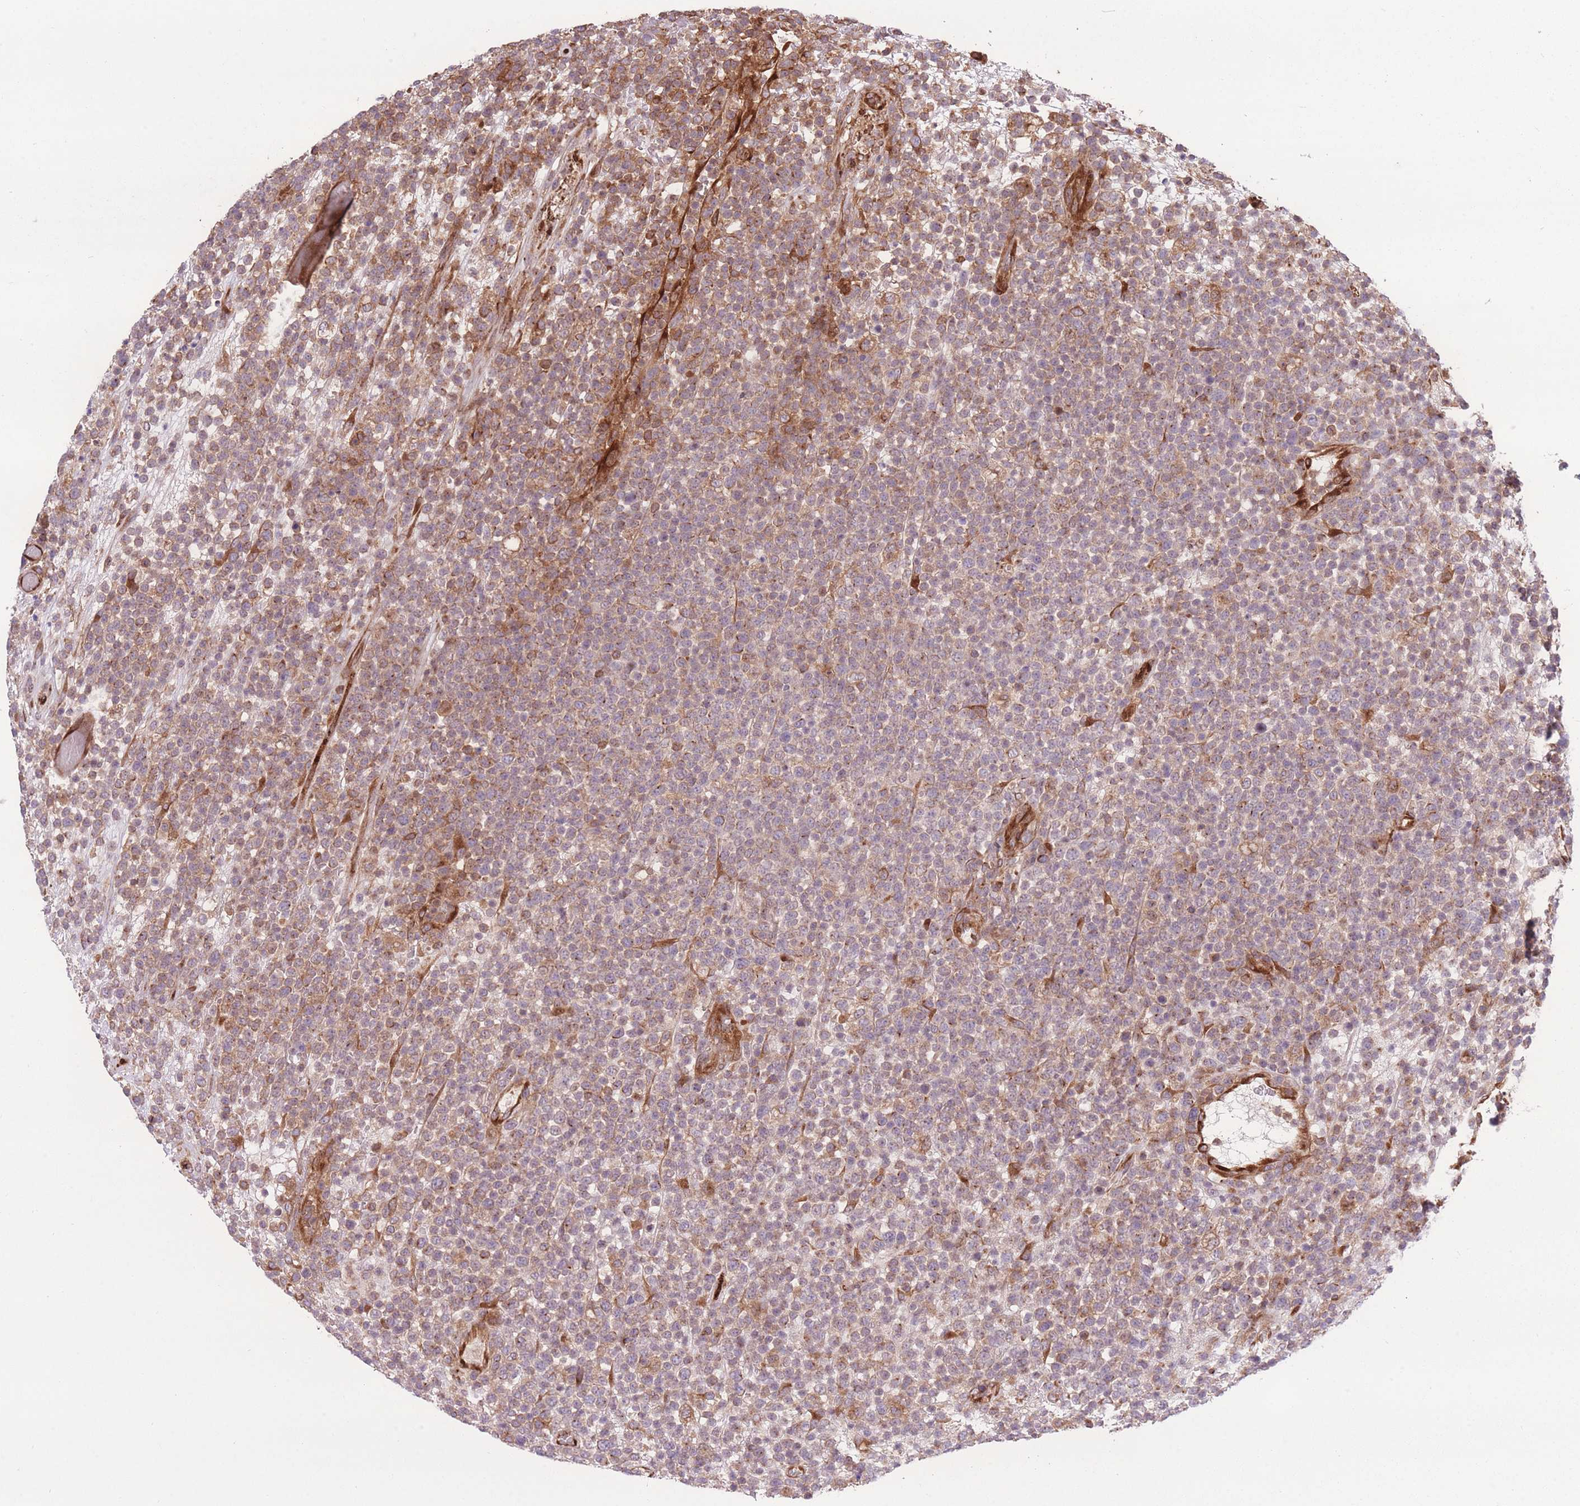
{"staining": {"intensity": "weak", "quantity": "25%-75%", "location": "cytoplasmic/membranous"}, "tissue": "lymphoma", "cell_type": "Tumor cells", "image_type": "cancer", "snomed": [{"axis": "morphology", "description": "Malignant lymphoma, non-Hodgkin's type, High grade"}, {"axis": "topography", "description": "Colon"}], "caption": "Weak cytoplasmic/membranous protein positivity is present in approximately 25%-75% of tumor cells in malignant lymphoma, non-Hodgkin's type (high-grade). (IHC, brightfield microscopy, high magnification).", "gene": "CISH", "patient": {"sex": "female", "age": 53}}